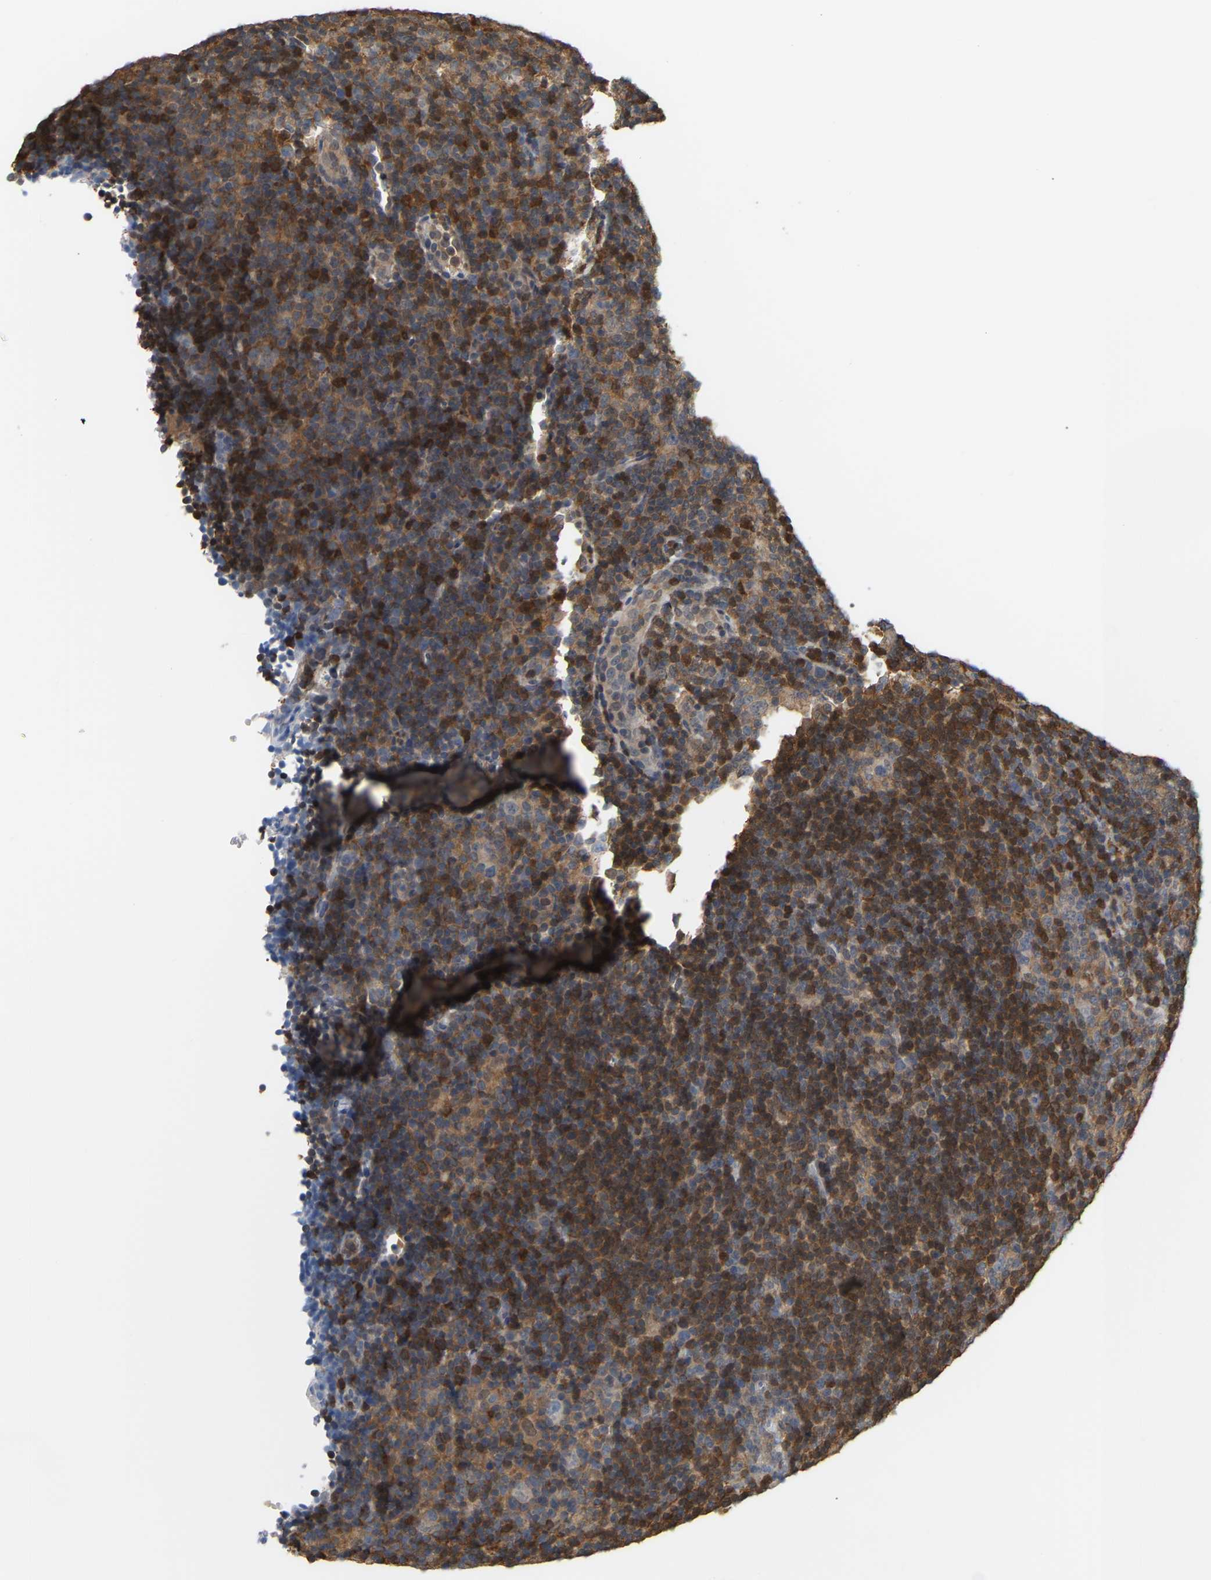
{"staining": {"intensity": "negative", "quantity": "none", "location": "none"}, "tissue": "lymphoma", "cell_type": "Tumor cells", "image_type": "cancer", "snomed": [{"axis": "morphology", "description": "Hodgkin's disease, NOS"}, {"axis": "topography", "description": "Lymph node"}], "caption": "Tumor cells are negative for brown protein staining in lymphoma.", "gene": "MTPN", "patient": {"sex": "female", "age": 57}}